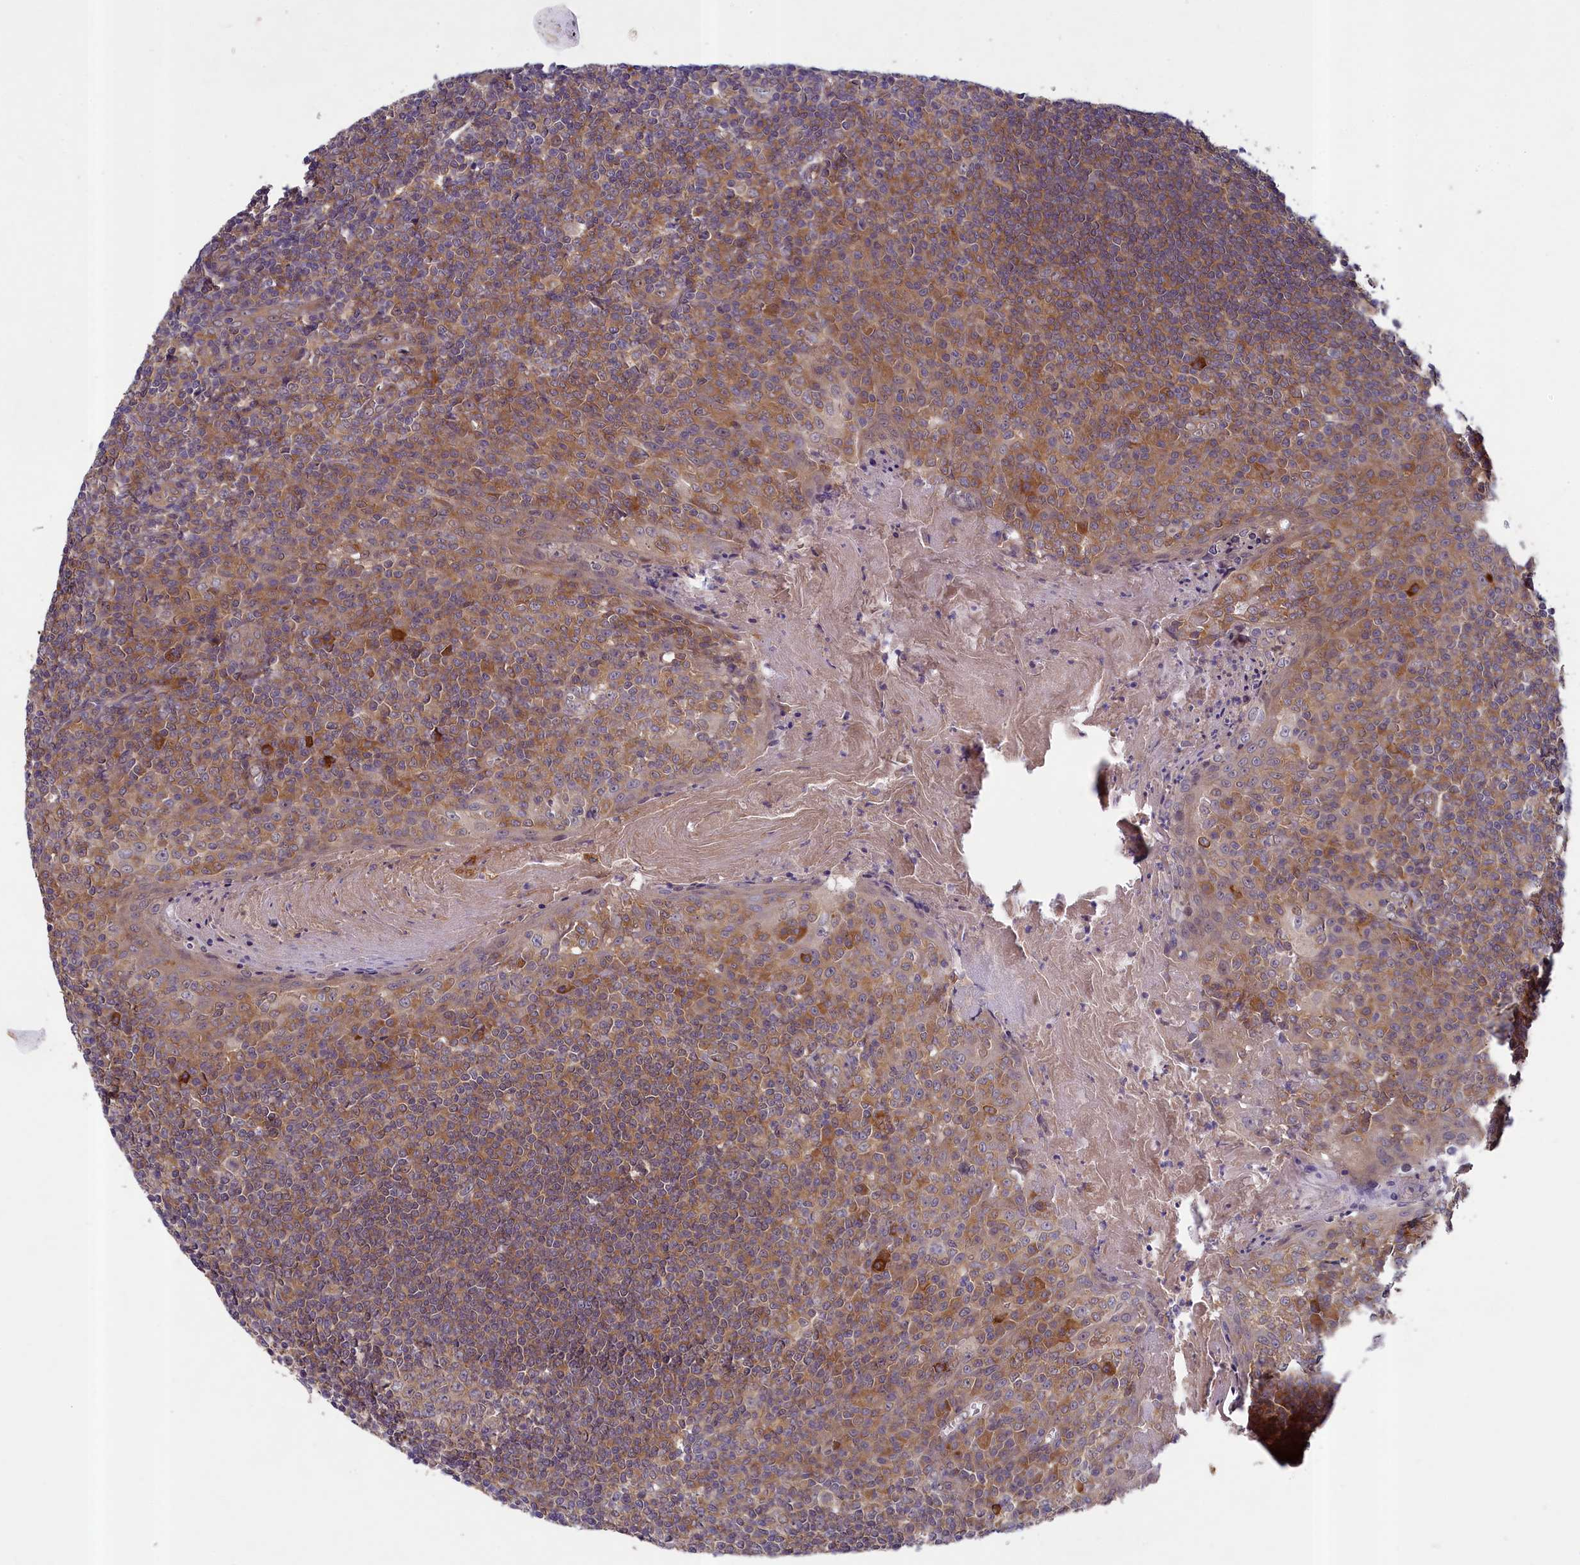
{"staining": {"intensity": "moderate", "quantity": ">75%", "location": "cytoplasmic/membranous"}, "tissue": "tonsil", "cell_type": "Germinal center cells", "image_type": "normal", "snomed": [{"axis": "morphology", "description": "Normal tissue, NOS"}, {"axis": "topography", "description": "Tonsil"}], "caption": "This histopathology image displays immunohistochemistry (IHC) staining of normal tonsil, with medium moderate cytoplasmic/membranous expression in about >75% of germinal center cells.", "gene": "NUBP1", "patient": {"sex": "male", "age": 27}}